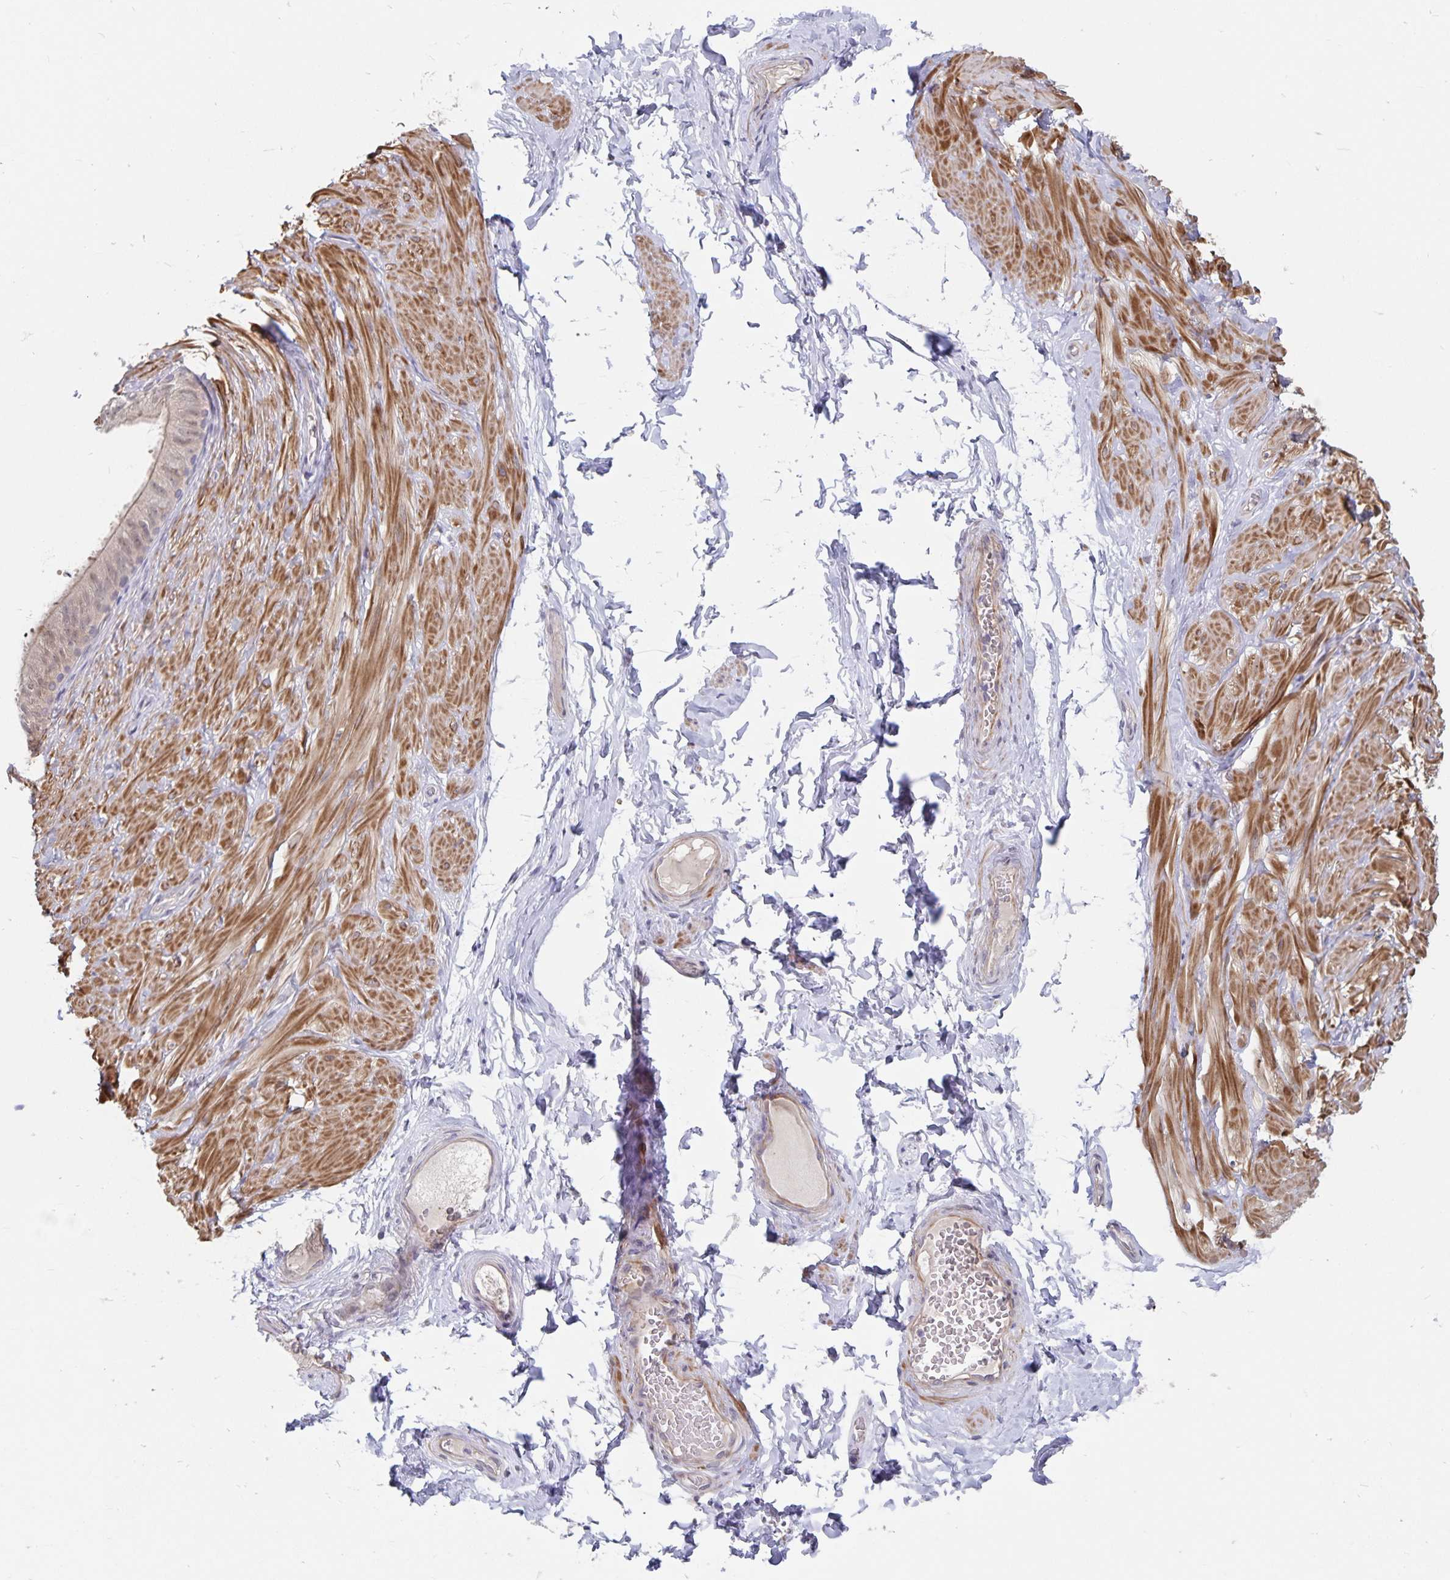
{"staining": {"intensity": "negative", "quantity": "none", "location": "none"}, "tissue": "adipose tissue", "cell_type": "Adipocytes", "image_type": "normal", "snomed": [{"axis": "morphology", "description": "Normal tissue, NOS"}, {"axis": "topography", "description": "Epididymis, spermatic cord, NOS"}, {"axis": "topography", "description": "Epididymis"}, {"axis": "topography", "description": "Peripheral nerve tissue"}], "caption": "DAB (3,3'-diaminobenzidine) immunohistochemical staining of unremarkable adipose tissue reveals no significant positivity in adipocytes. Brightfield microscopy of IHC stained with DAB (3,3'-diaminobenzidine) (brown) and hematoxylin (blue), captured at high magnification.", "gene": "BAG6", "patient": {"sex": "male", "age": 29}}